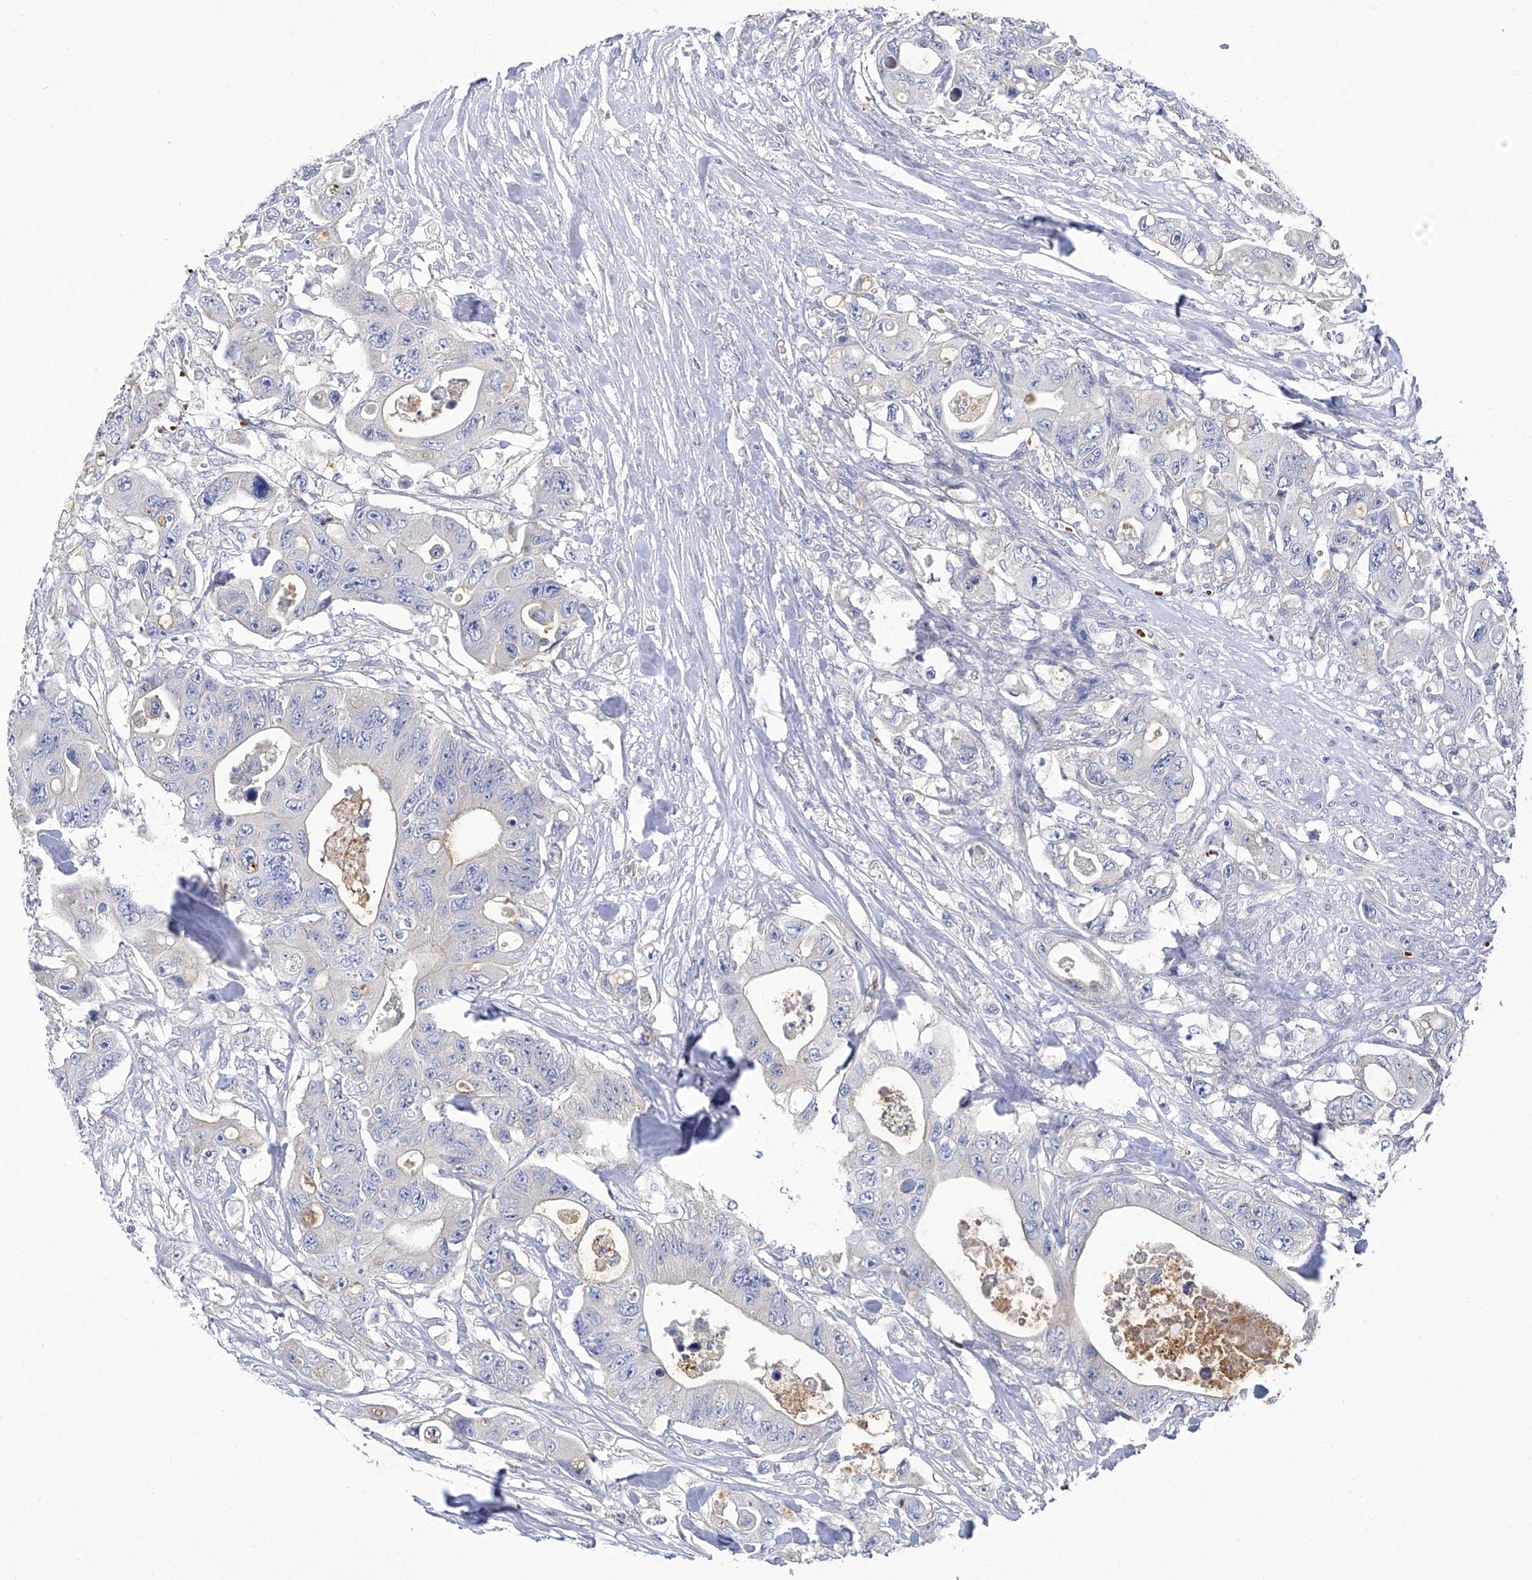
{"staining": {"intensity": "negative", "quantity": "none", "location": "none"}, "tissue": "colorectal cancer", "cell_type": "Tumor cells", "image_type": "cancer", "snomed": [{"axis": "morphology", "description": "Adenocarcinoma, NOS"}, {"axis": "topography", "description": "Colon"}], "caption": "A high-resolution micrograph shows immunohistochemistry staining of colorectal cancer (adenocarcinoma), which demonstrates no significant expression in tumor cells.", "gene": "PARD3", "patient": {"sex": "female", "age": 46}}